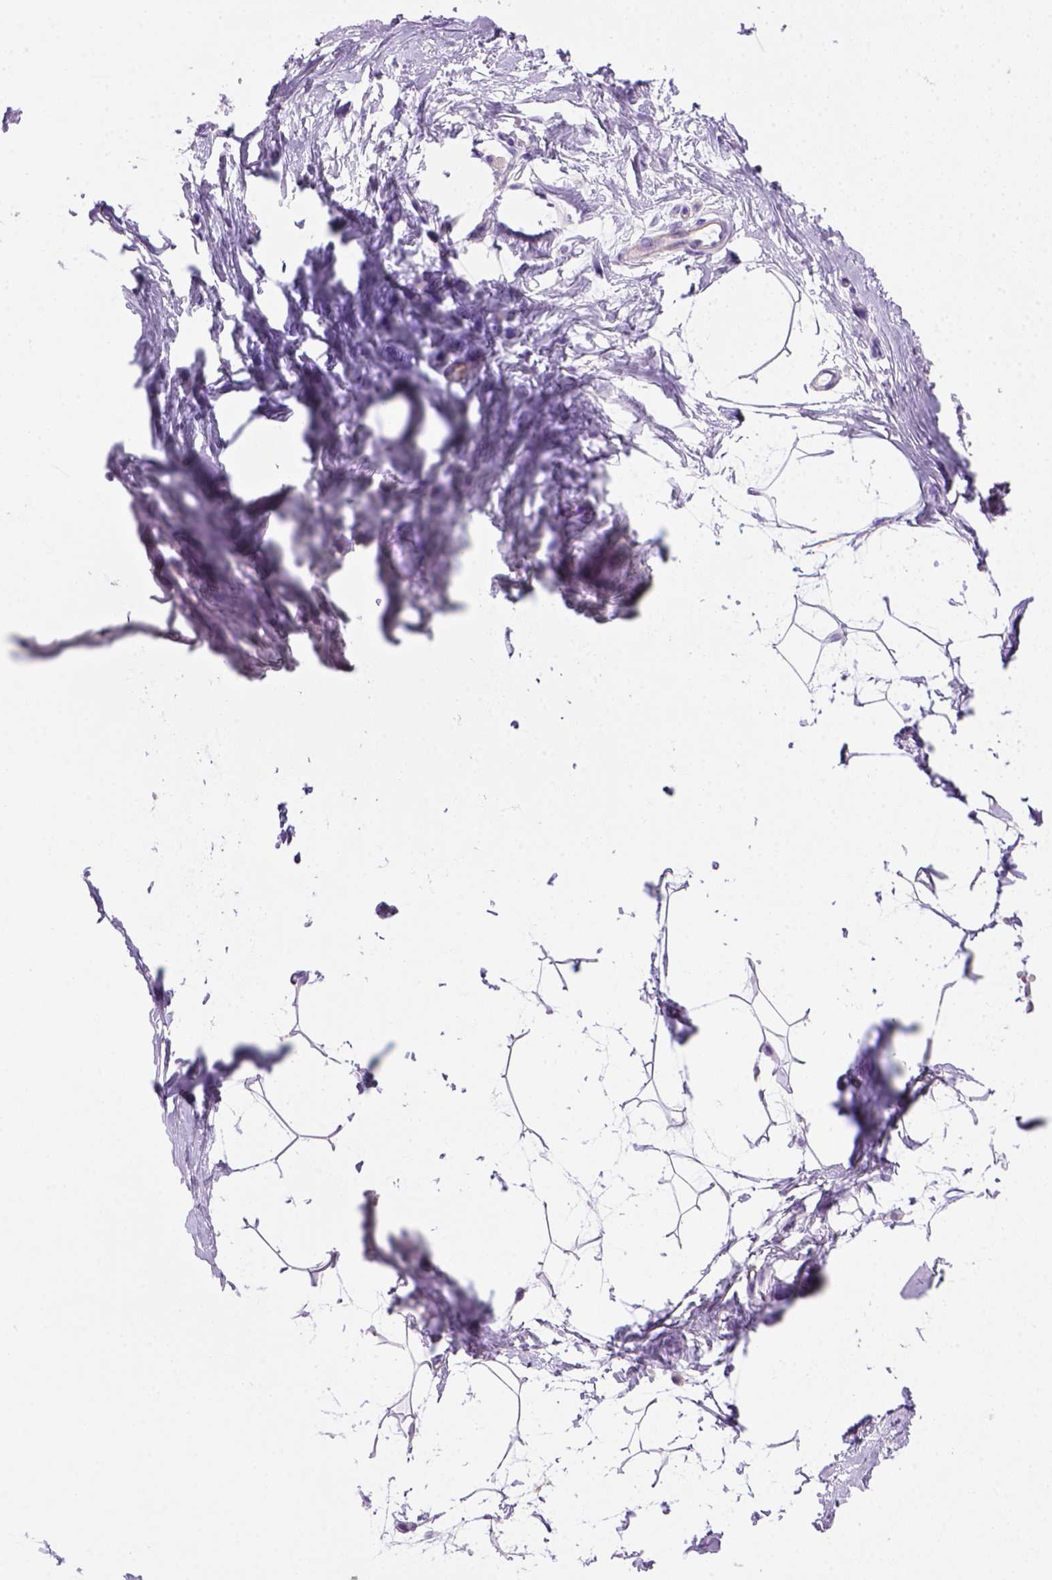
{"staining": {"intensity": "negative", "quantity": "none", "location": "none"}, "tissue": "breast", "cell_type": "Adipocytes", "image_type": "normal", "snomed": [{"axis": "morphology", "description": "Normal tissue, NOS"}, {"axis": "topography", "description": "Breast"}], "caption": "This is an immunohistochemistry (IHC) image of benign breast. There is no staining in adipocytes.", "gene": "ARHGEF33", "patient": {"sex": "female", "age": 45}}